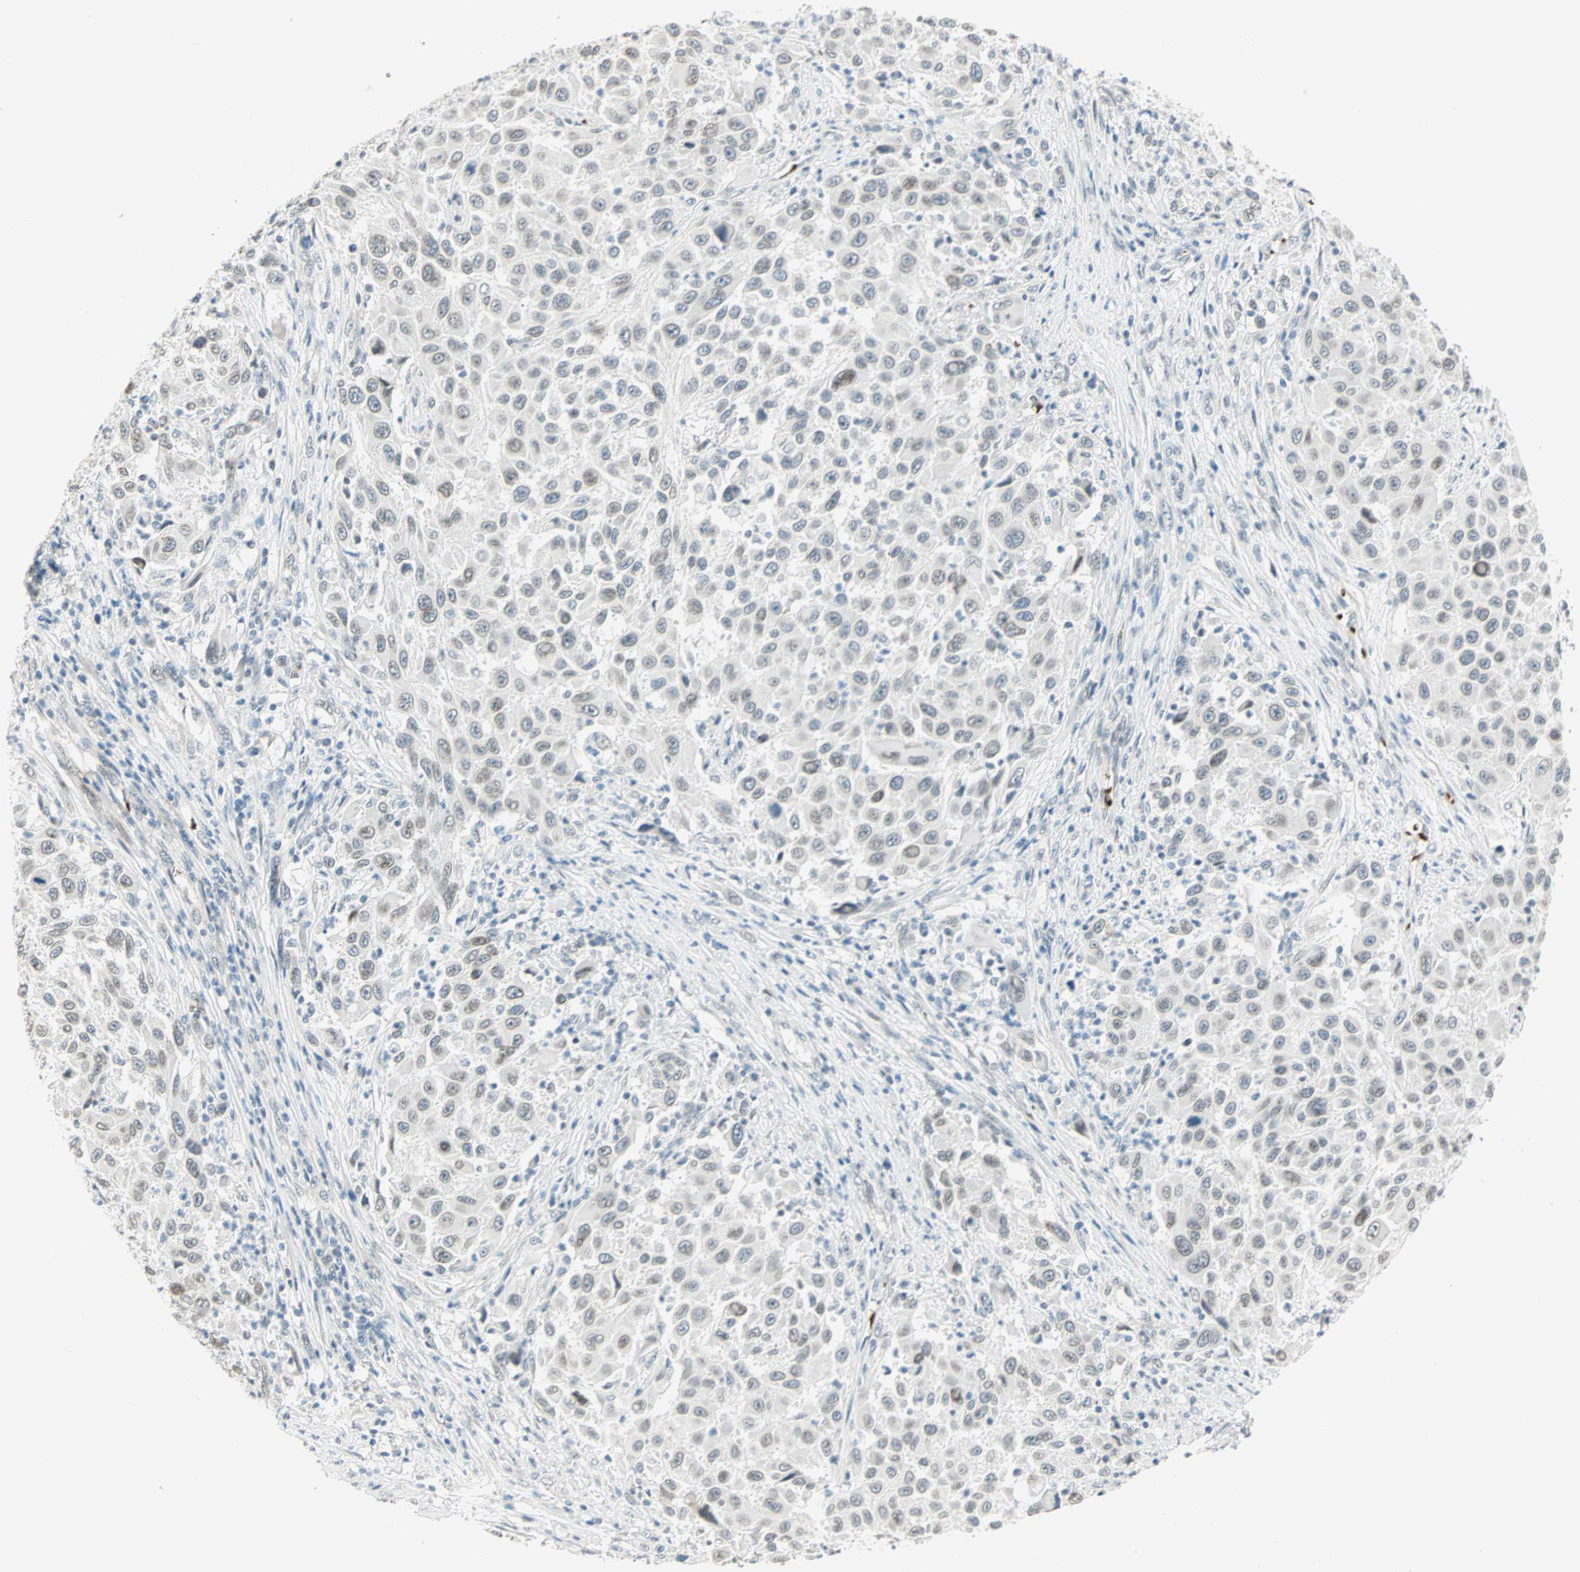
{"staining": {"intensity": "weak", "quantity": "<25%", "location": "nuclear"}, "tissue": "melanoma", "cell_type": "Tumor cells", "image_type": "cancer", "snomed": [{"axis": "morphology", "description": "Malignant melanoma, Metastatic site"}, {"axis": "topography", "description": "Lymph node"}], "caption": "IHC image of neoplastic tissue: human melanoma stained with DAB exhibits no significant protein staining in tumor cells.", "gene": "BCAN", "patient": {"sex": "male", "age": 61}}